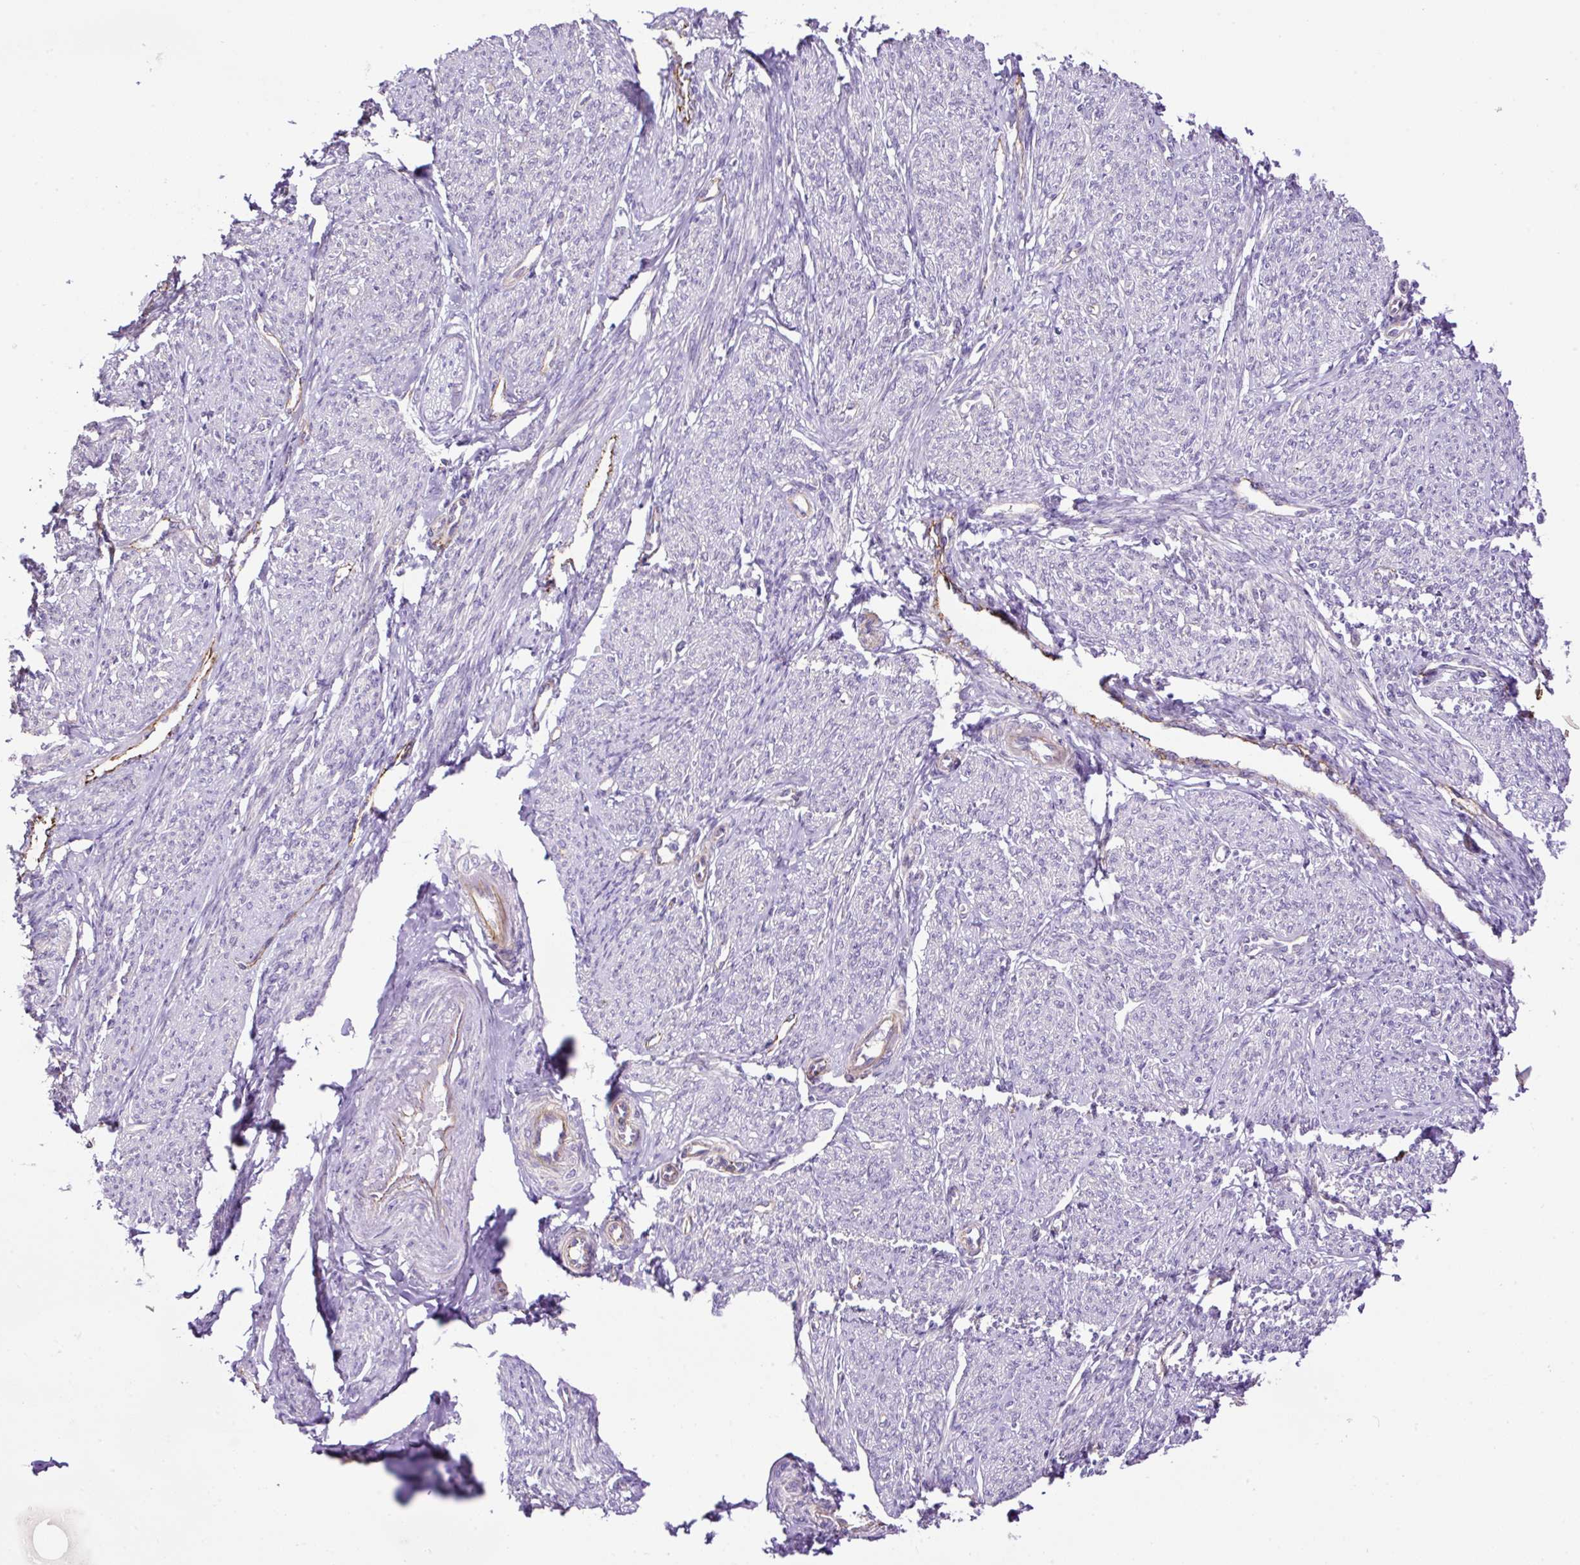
{"staining": {"intensity": "negative", "quantity": "none", "location": "none"}, "tissue": "smooth muscle", "cell_type": "Smooth muscle cells", "image_type": "normal", "snomed": [{"axis": "morphology", "description": "Normal tissue, NOS"}, {"axis": "topography", "description": "Smooth muscle"}], "caption": "Immunohistochemistry (IHC) micrograph of benign smooth muscle: human smooth muscle stained with DAB shows no significant protein positivity in smooth muscle cells.", "gene": "MAGEB16", "patient": {"sex": "female", "age": 65}}